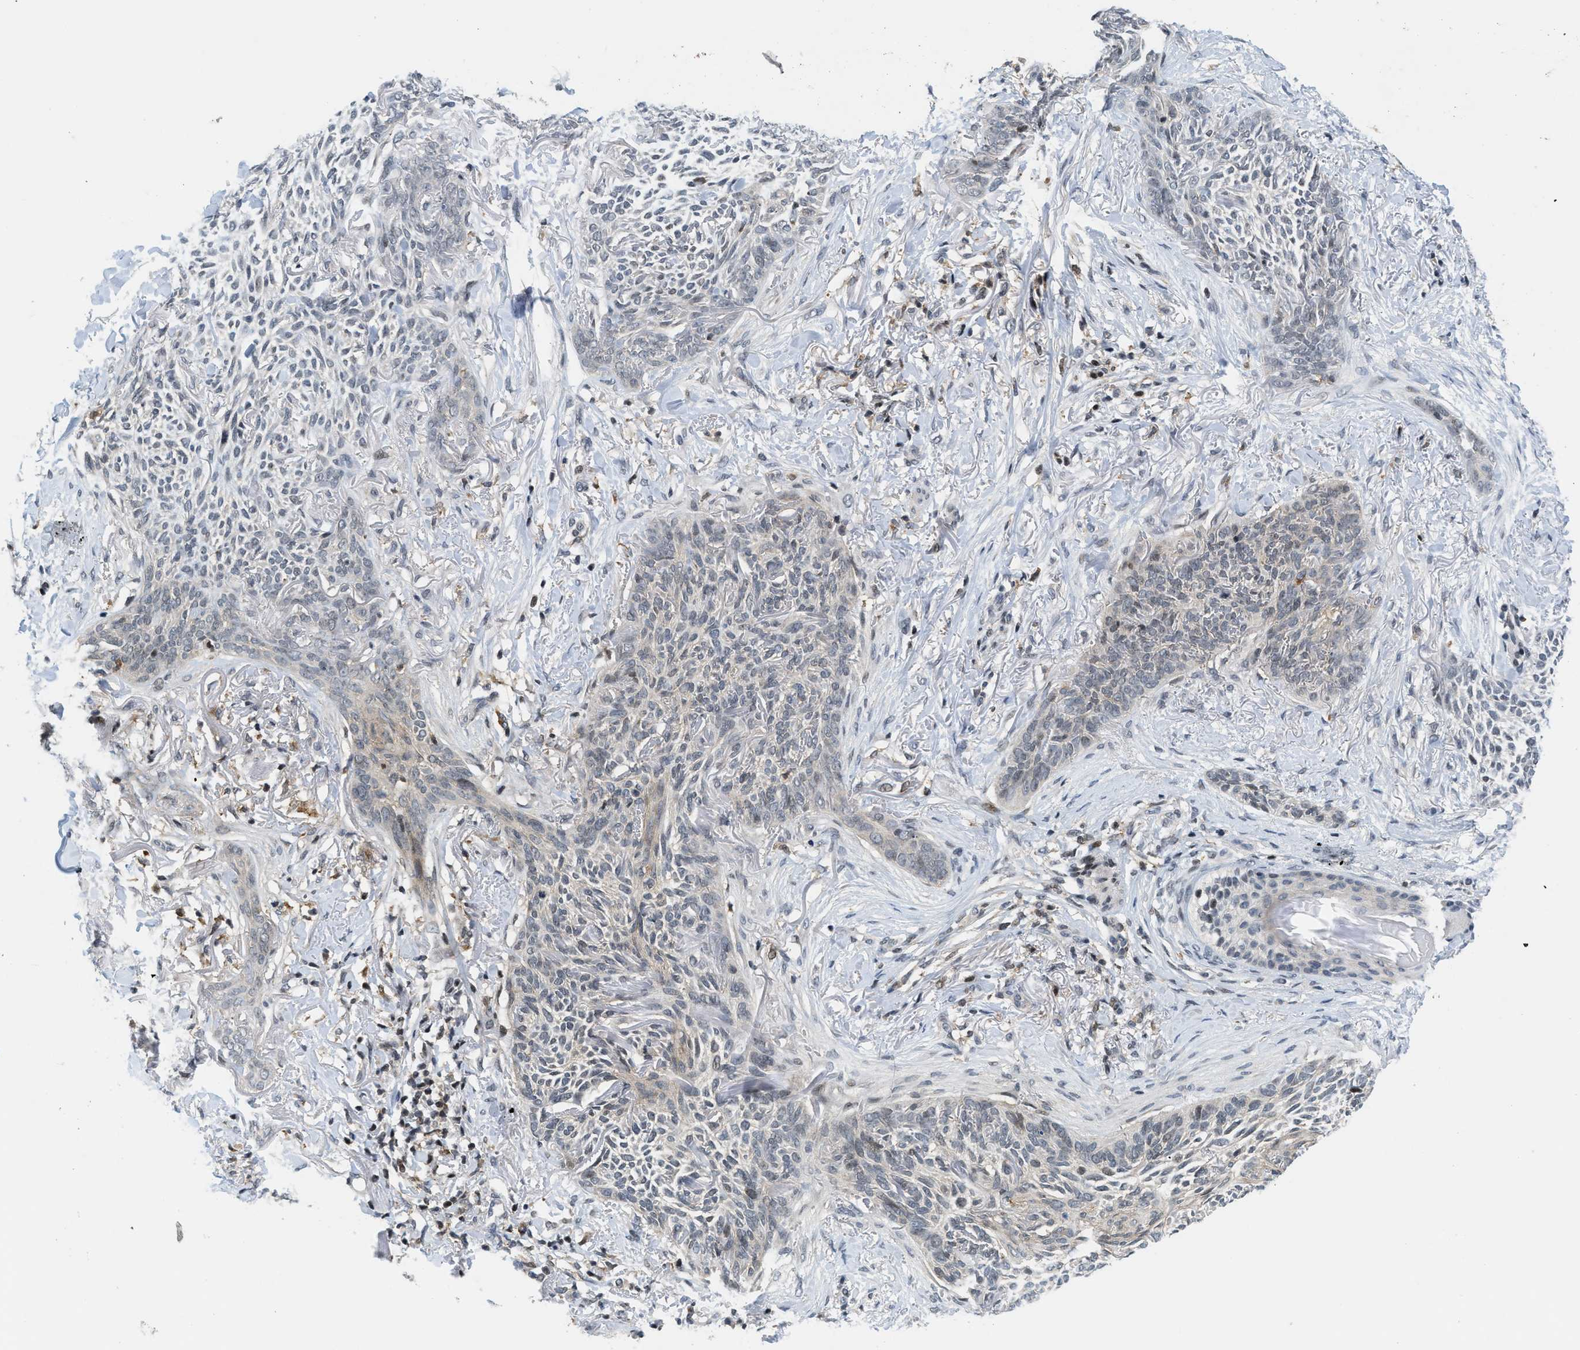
{"staining": {"intensity": "negative", "quantity": "none", "location": "none"}, "tissue": "skin cancer", "cell_type": "Tumor cells", "image_type": "cancer", "snomed": [{"axis": "morphology", "description": "Basal cell carcinoma"}, {"axis": "topography", "description": "Skin"}], "caption": "Image shows no significant protein staining in tumor cells of basal cell carcinoma (skin).", "gene": "ING1", "patient": {"sex": "female", "age": 84}}